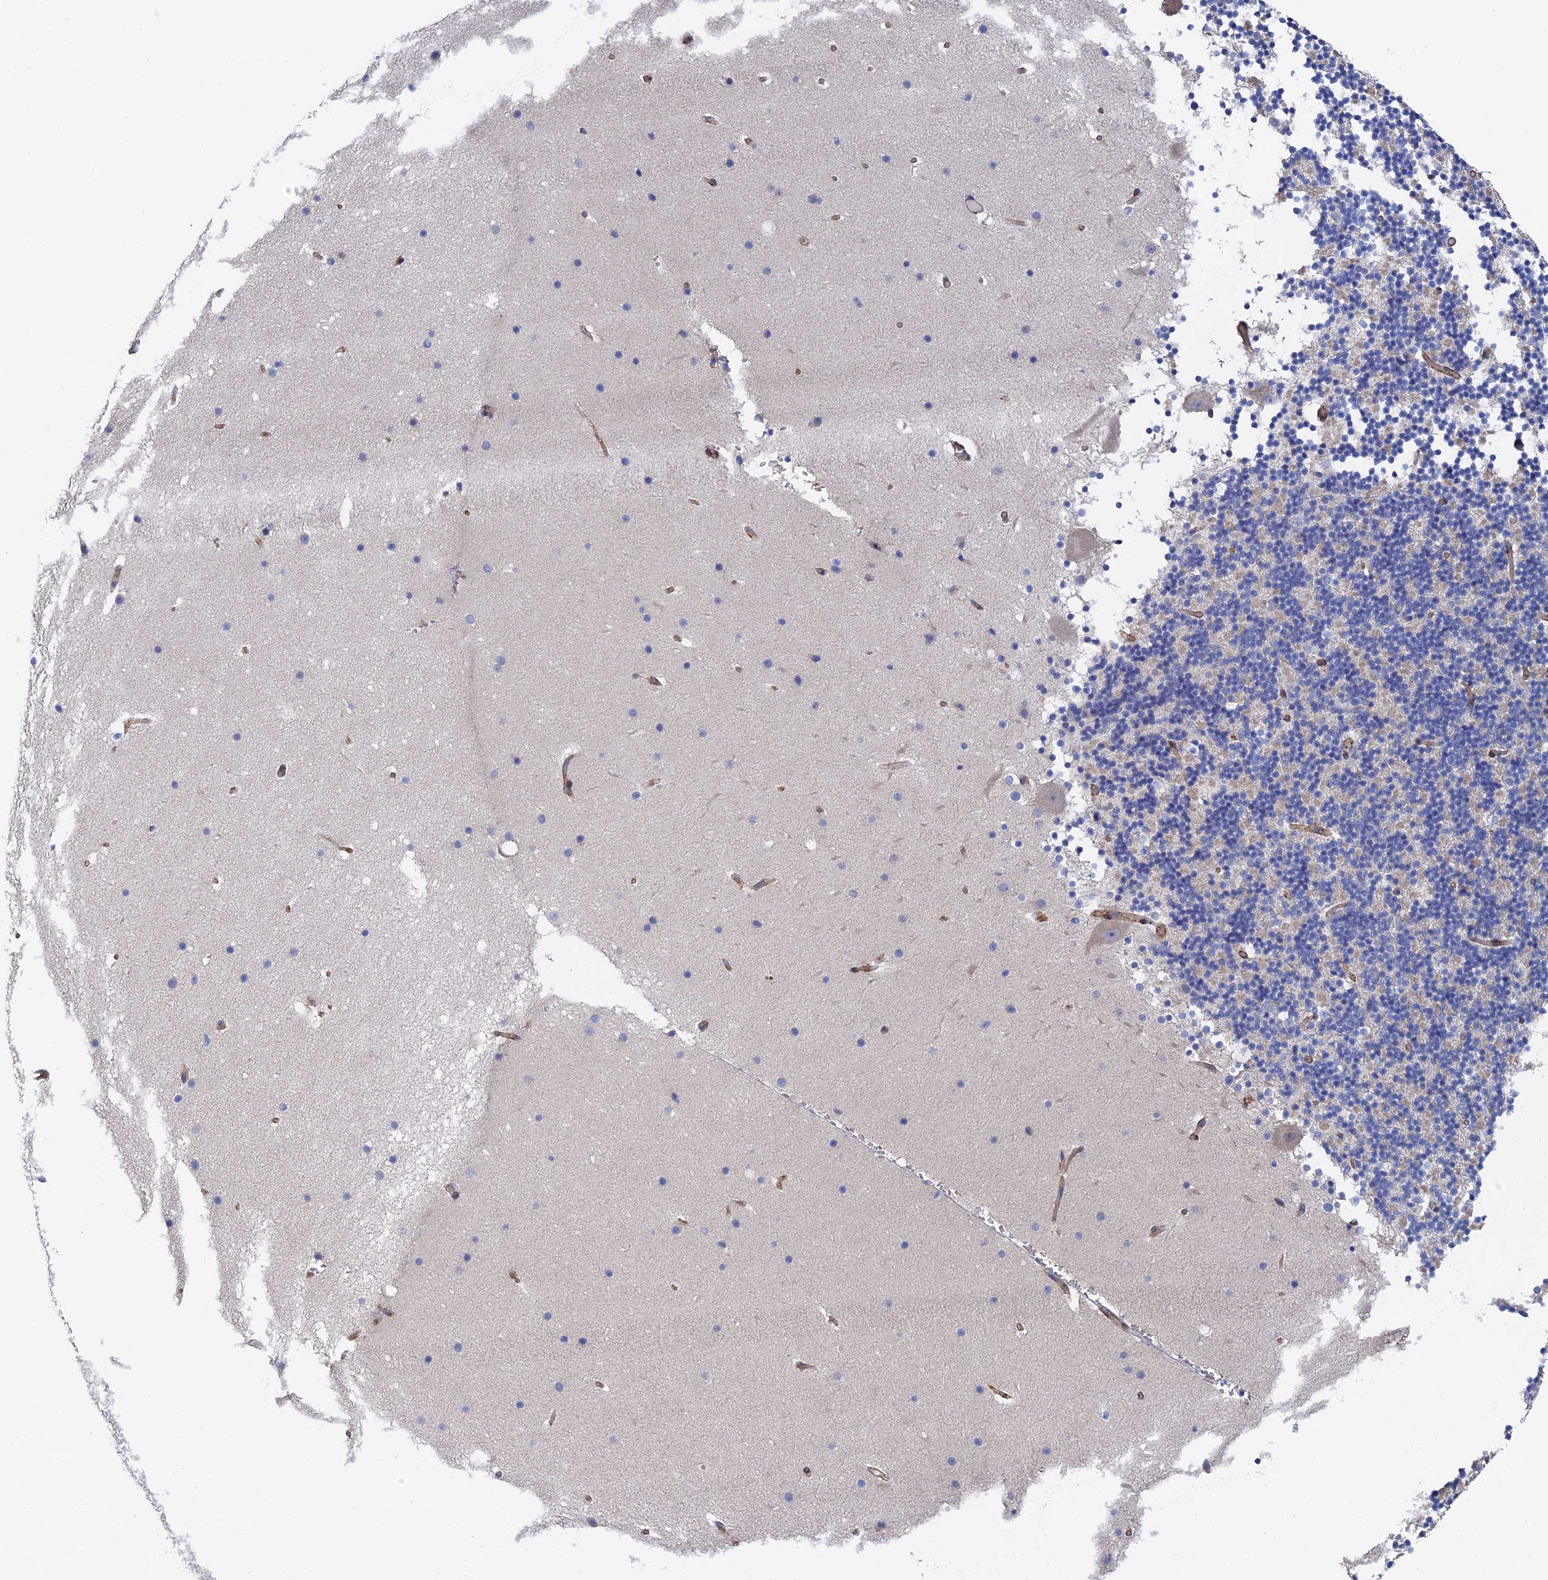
{"staining": {"intensity": "negative", "quantity": "none", "location": "none"}, "tissue": "cerebellum", "cell_type": "Cells in granular layer", "image_type": "normal", "snomed": [{"axis": "morphology", "description": "Normal tissue, NOS"}, {"axis": "topography", "description": "Cerebellum"}], "caption": "Immunohistochemistry (IHC) of normal cerebellum demonstrates no expression in cells in granular layer.", "gene": "MTHFSD", "patient": {"sex": "male", "age": 57}}